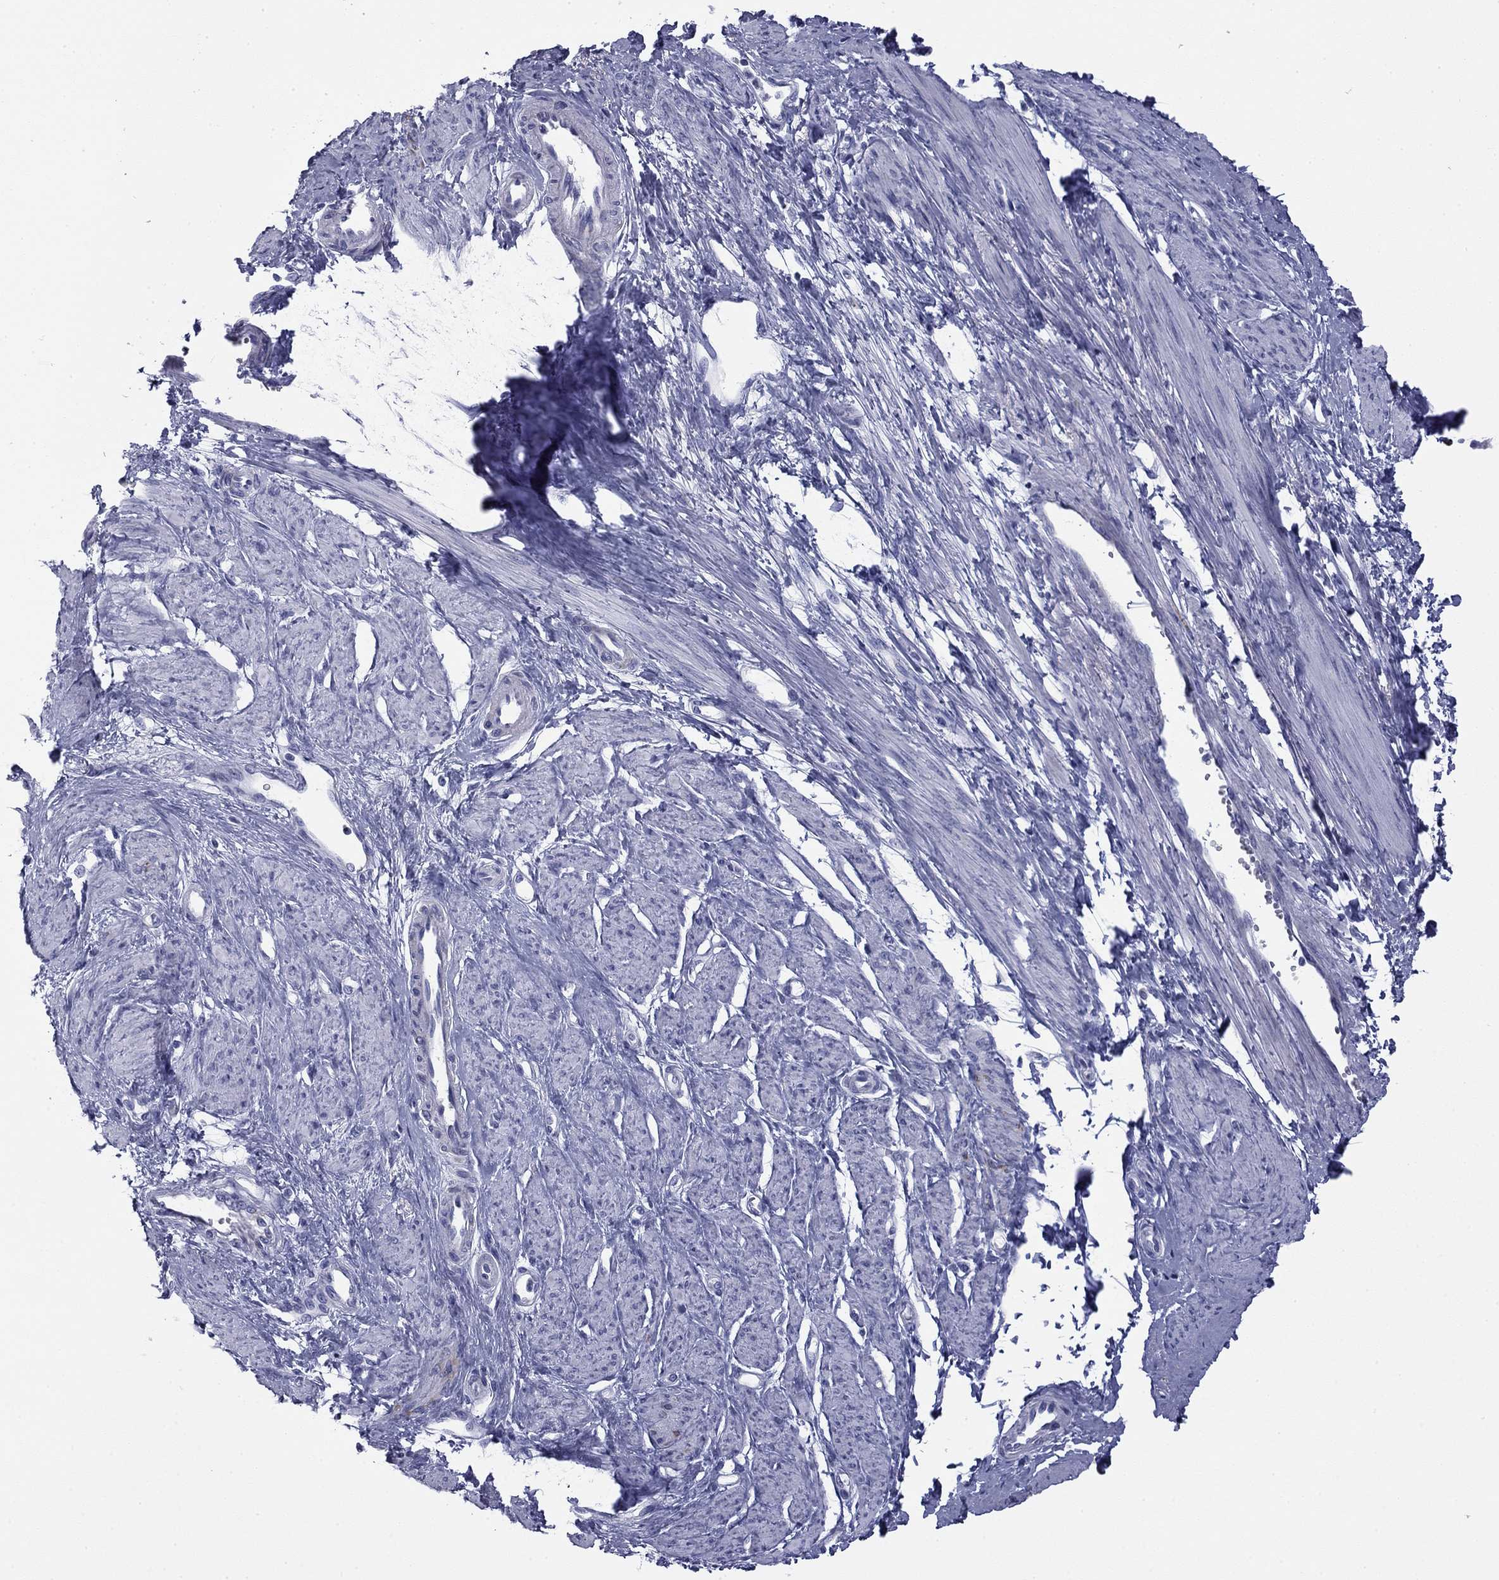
{"staining": {"intensity": "negative", "quantity": "none", "location": "none"}, "tissue": "smooth muscle", "cell_type": "Smooth muscle cells", "image_type": "normal", "snomed": [{"axis": "morphology", "description": "Normal tissue, NOS"}, {"axis": "topography", "description": "Smooth muscle"}, {"axis": "topography", "description": "Uterus"}], "caption": "A photomicrograph of smooth muscle stained for a protein displays no brown staining in smooth muscle cells. (Immunohistochemistry (ihc), brightfield microscopy, high magnification).", "gene": "ZP2", "patient": {"sex": "female", "age": 39}}